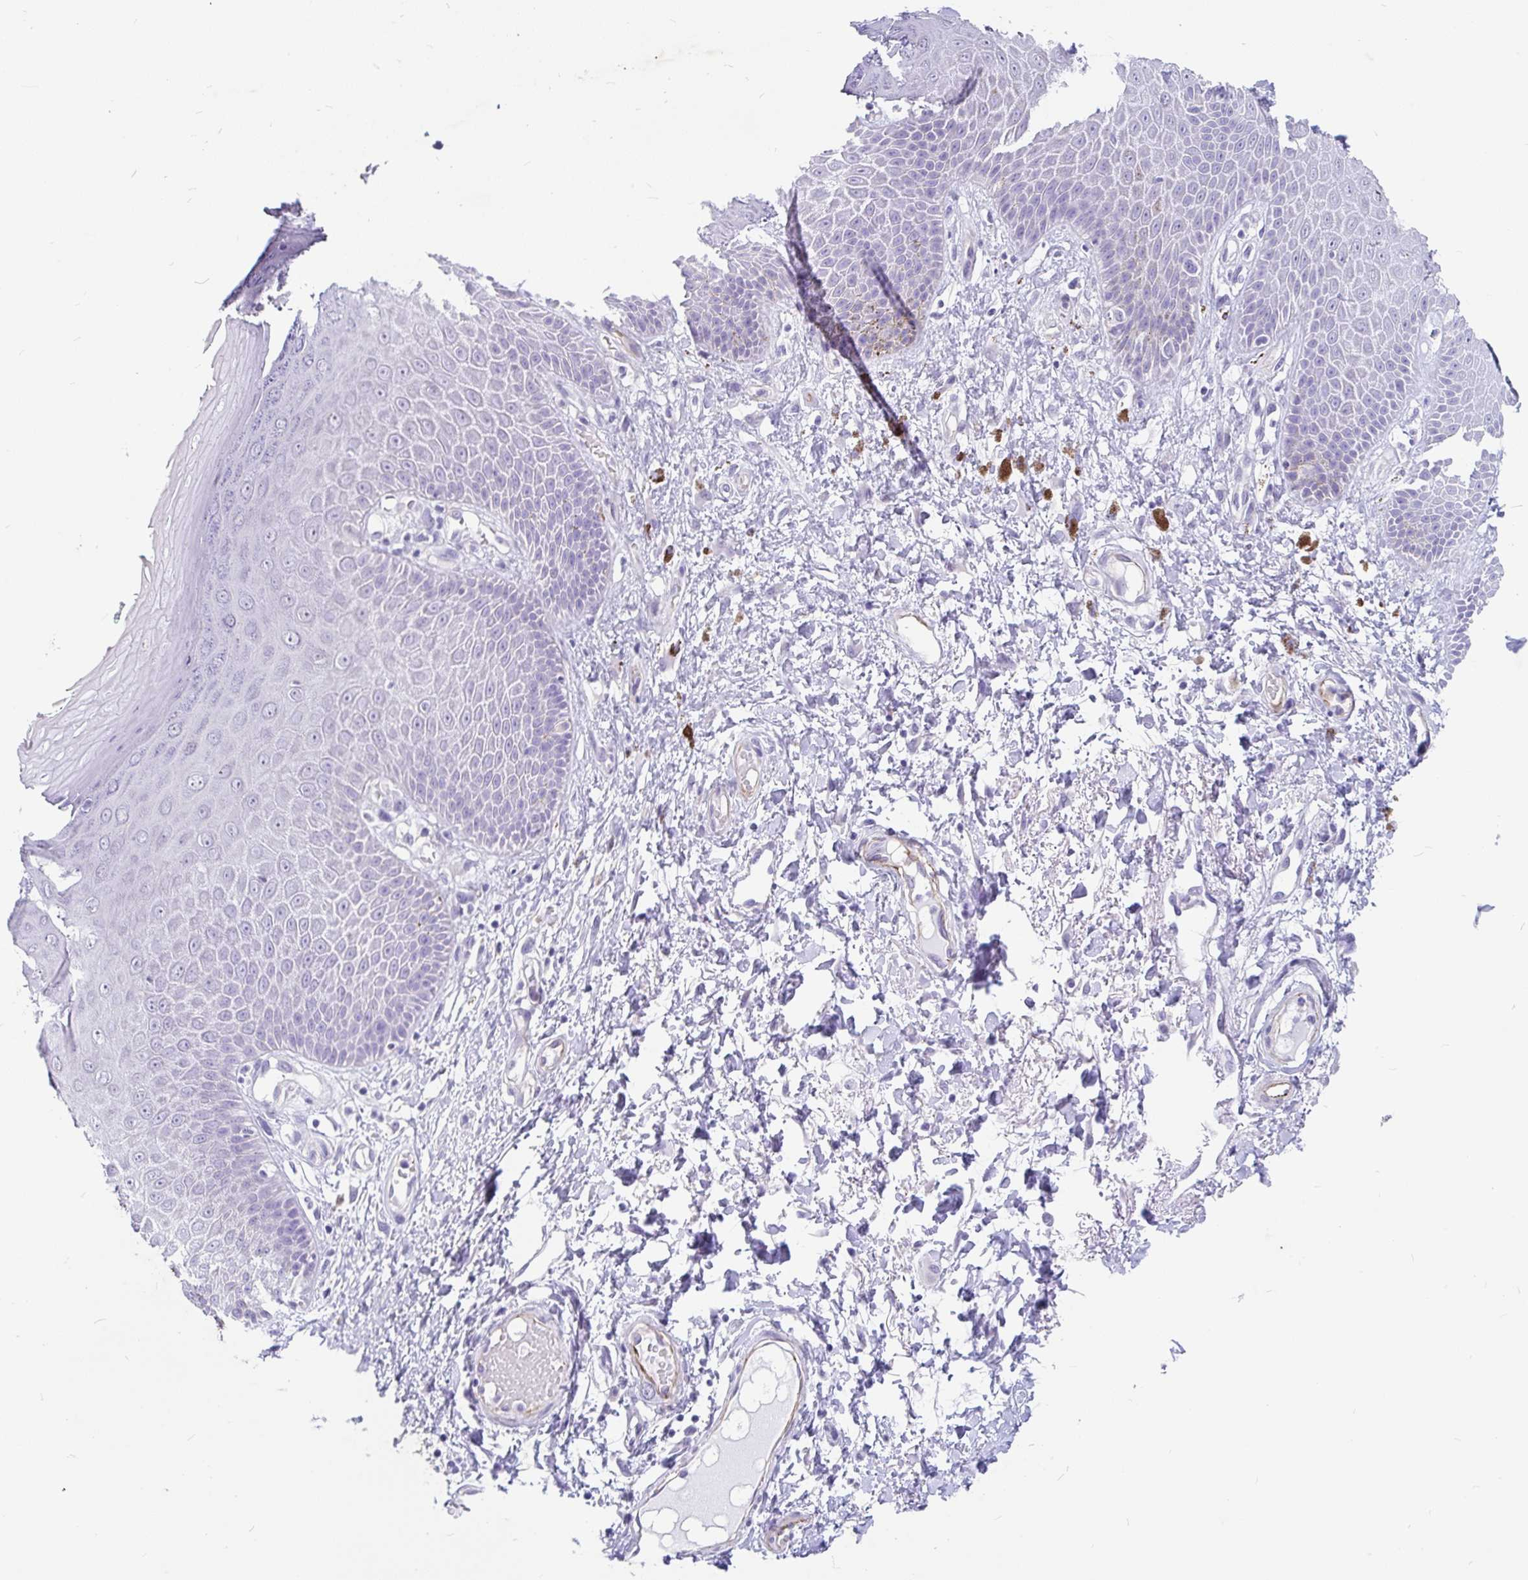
{"staining": {"intensity": "negative", "quantity": "none", "location": "none"}, "tissue": "skin", "cell_type": "Epidermal cells", "image_type": "normal", "snomed": [{"axis": "morphology", "description": "Normal tissue, NOS"}, {"axis": "topography", "description": "Anal"}, {"axis": "topography", "description": "Peripheral nerve tissue"}], "caption": "Micrograph shows no protein positivity in epidermal cells of unremarkable skin. (DAB immunohistochemistry, high magnification).", "gene": "EML5", "patient": {"sex": "male", "age": 78}}